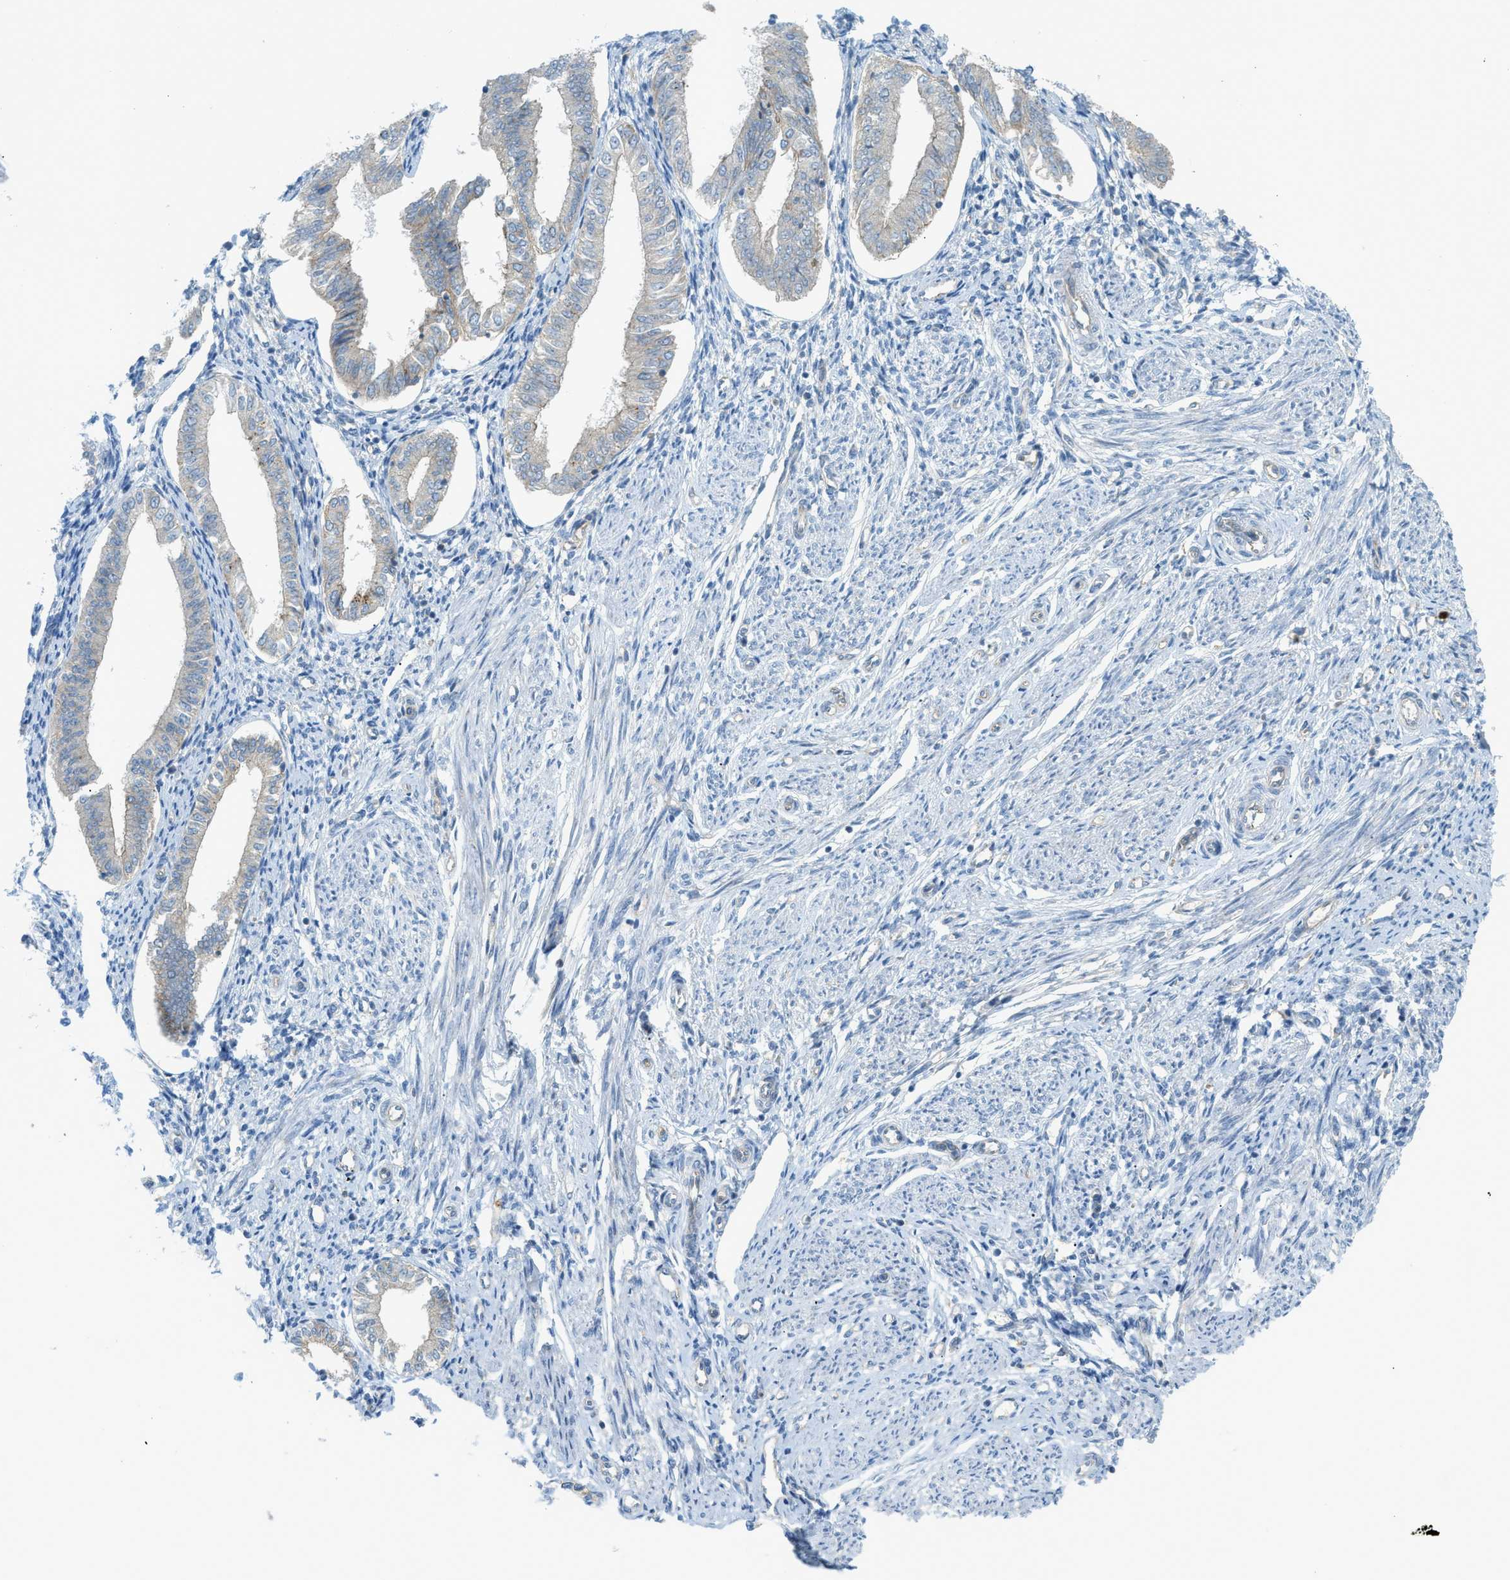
{"staining": {"intensity": "negative", "quantity": "none", "location": "none"}, "tissue": "endometrium", "cell_type": "Cells in endometrial stroma", "image_type": "normal", "snomed": [{"axis": "morphology", "description": "Normal tissue, NOS"}, {"axis": "topography", "description": "Endometrium"}], "caption": "High power microscopy micrograph of an immunohistochemistry photomicrograph of normal endometrium, revealing no significant staining in cells in endometrial stroma. Brightfield microscopy of immunohistochemistry (IHC) stained with DAB (3,3'-diaminobenzidine) (brown) and hematoxylin (blue), captured at high magnification.", "gene": "GRK6", "patient": {"sex": "female", "age": 50}}